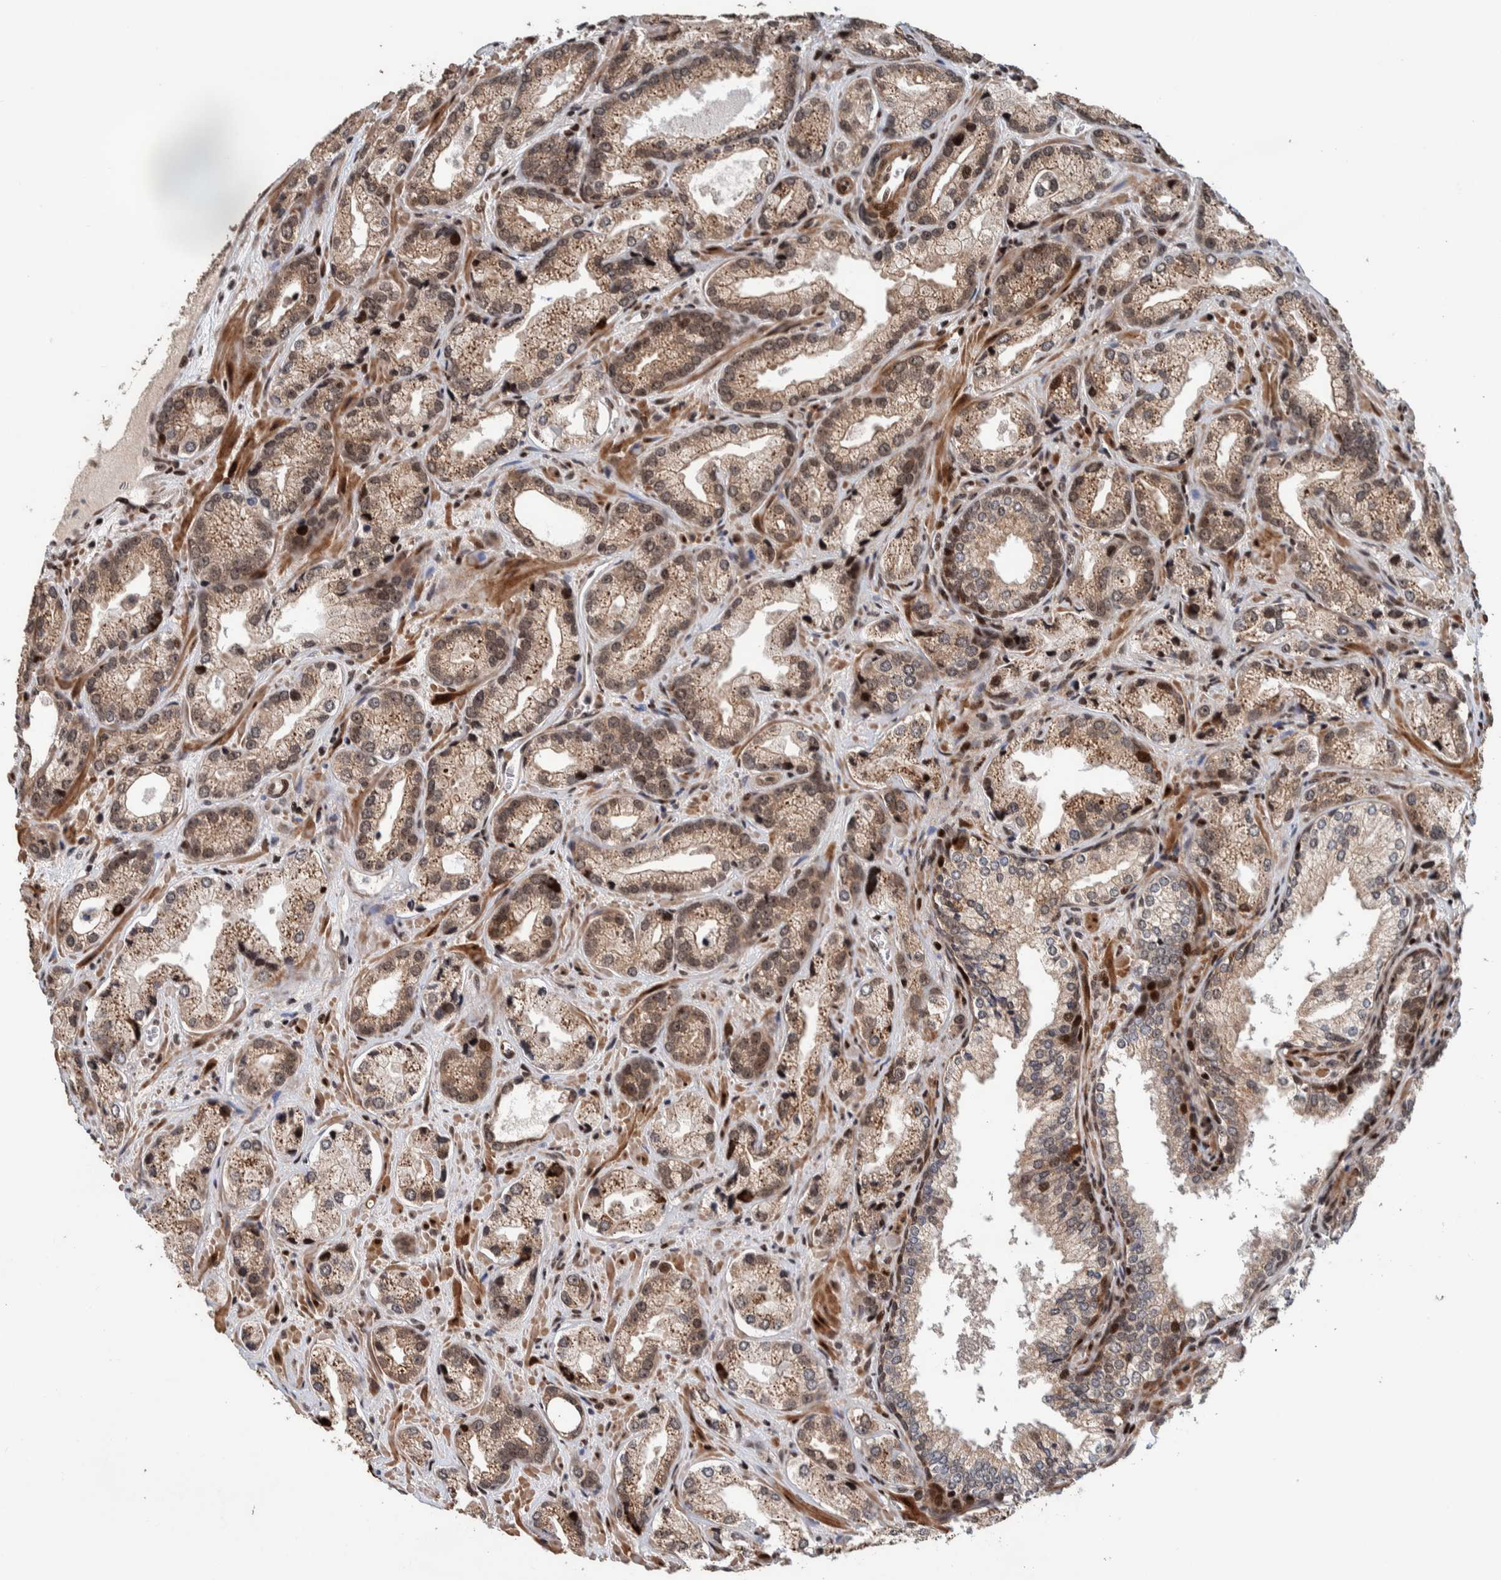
{"staining": {"intensity": "moderate", "quantity": ">75%", "location": "cytoplasmic/membranous,nuclear"}, "tissue": "prostate cancer", "cell_type": "Tumor cells", "image_type": "cancer", "snomed": [{"axis": "morphology", "description": "Adenocarcinoma, High grade"}, {"axis": "topography", "description": "Prostate"}], "caption": "About >75% of tumor cells in prostate adenocarcinoma (high-grade) display moderate cytoplasmic/membranous and nuclear protein staining as visualized by brown immunohistochemical staining.", "gene": "CHD4", "patient": {"sex": "male", "age": 63}}